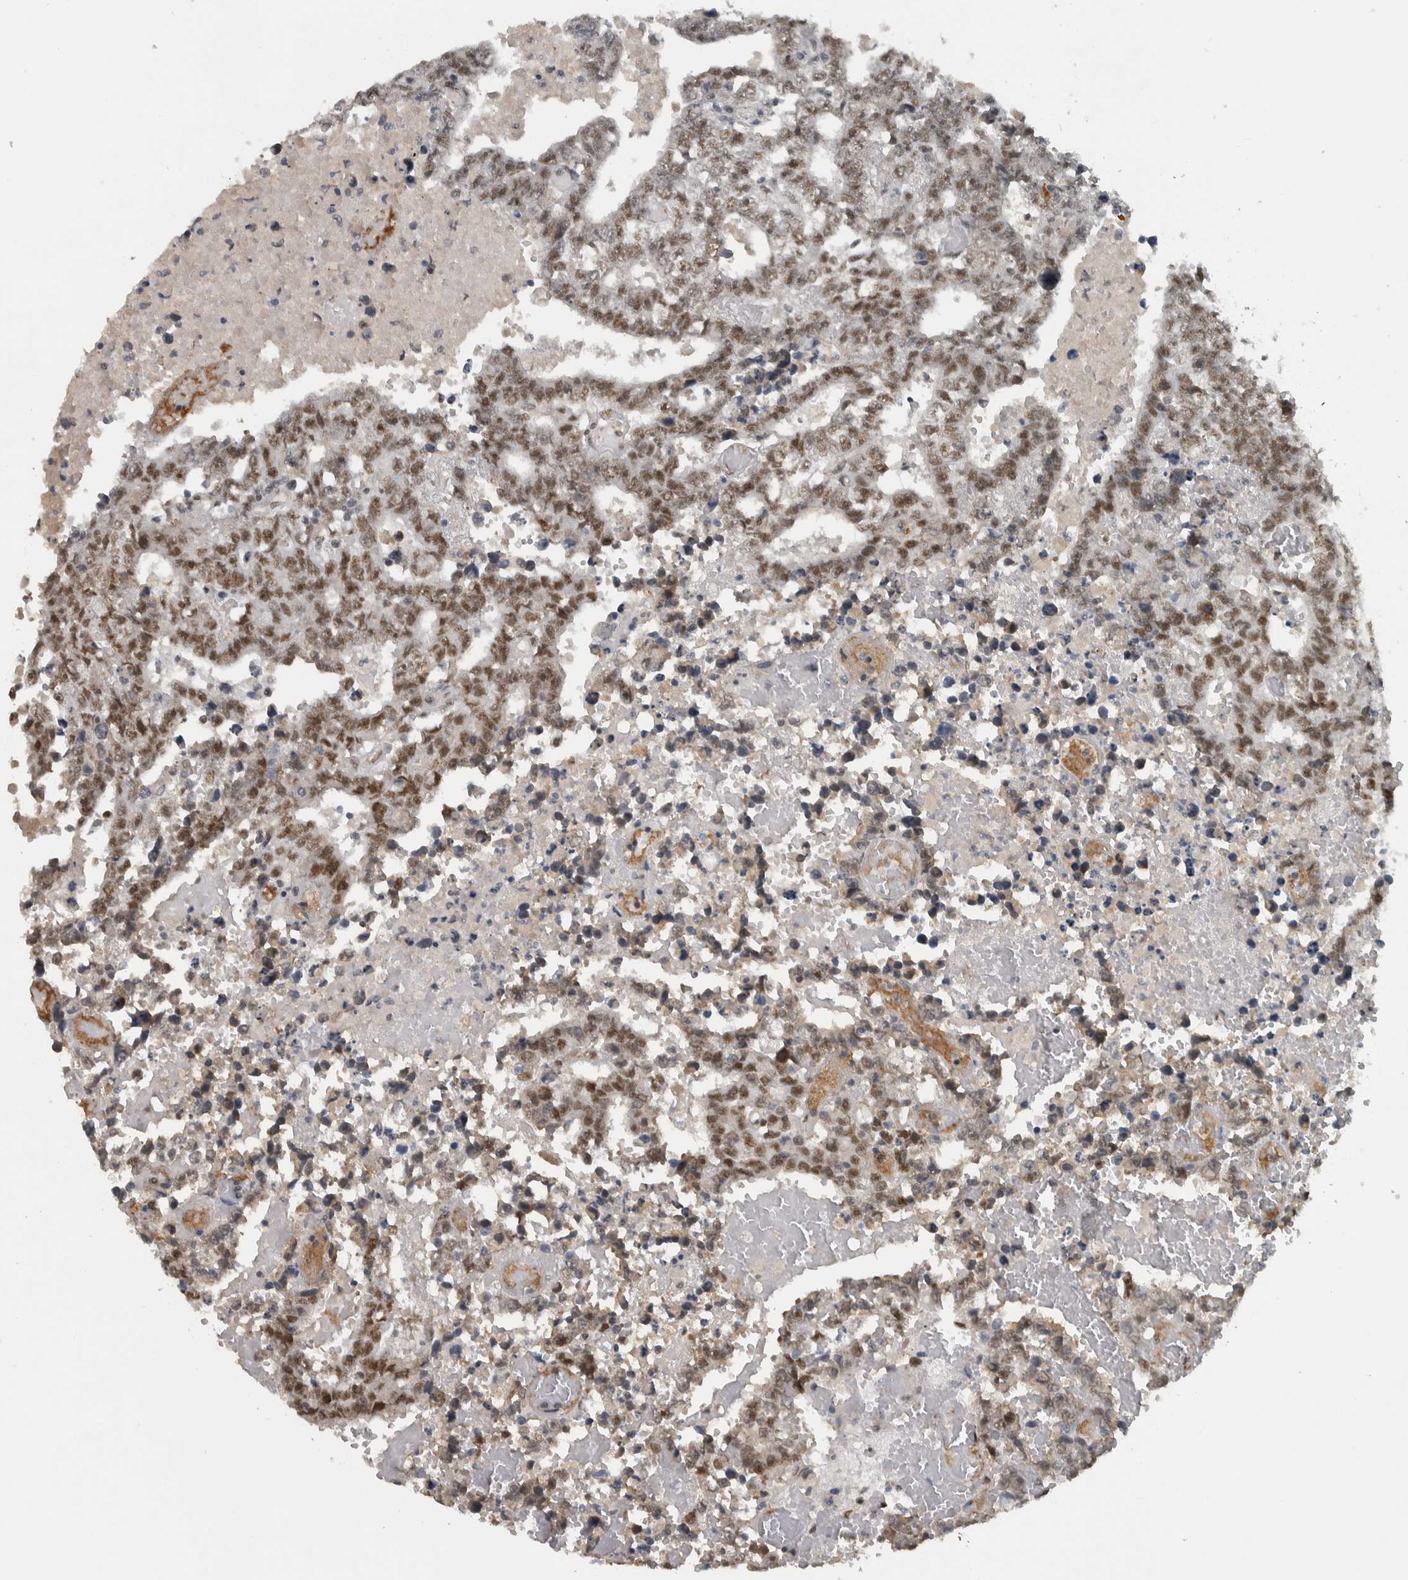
{"staining": {"intensity": "moderate", "quantity": ">75%", "location": "nuclear"}, "tissue": "testis cancer", "cell_type": "Tumor cells", "image_type": "cancer", "snomed": [{"axis": "morphology", "description": "Carcinoma, Embryonal, NOS"}, {"axis": "topography", "description": "Testis"}], "caption": "This is a photomicrograph of immunohistochemistry (IHC) staining of testis cancer (embryonal carcinoma), which shows moderate expression in the nuclear of tumor cells.", "gene": "DDX42", "patient": {"sex": "male", "age": 25}}